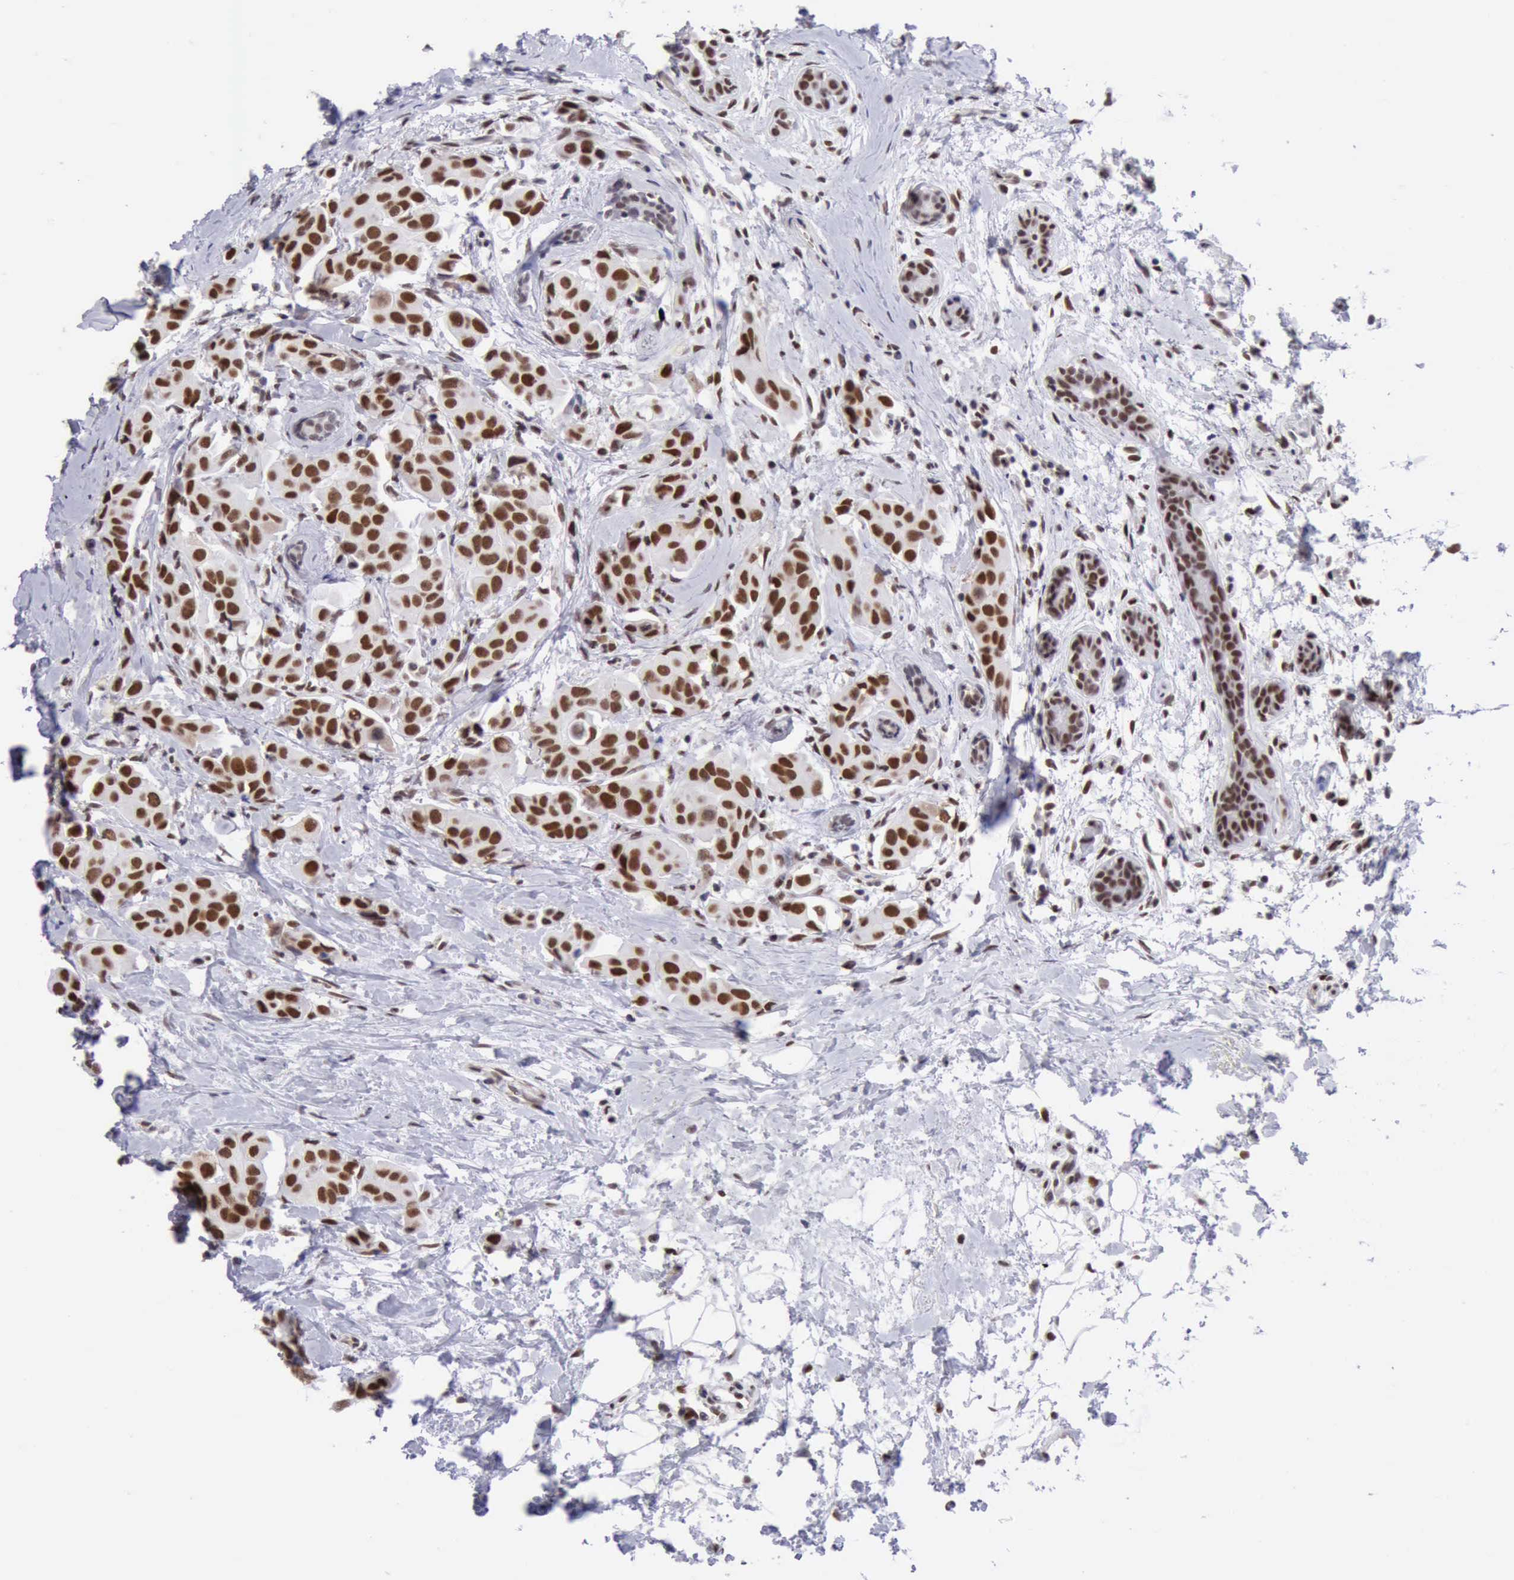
{"staining": {"intensity": "strong", "quantity": ">75%", "location": "nuclear"}, "tissue": "breast cancer", "cell_type": "Tumor cells", "image_type": "cancer", "snomed": [{"axis": "morphology", "description": "Duct carcinoma"}, {"axis": "topography", "description": "Breast"}], "caption": "Breast cancer (infiltrating ductal carcinoma) stained for a protein demonstrates strong nuclear positivity in tumor cells.", "gene": "ERCC4", "patient": {"sex": "female", "age": 40}}